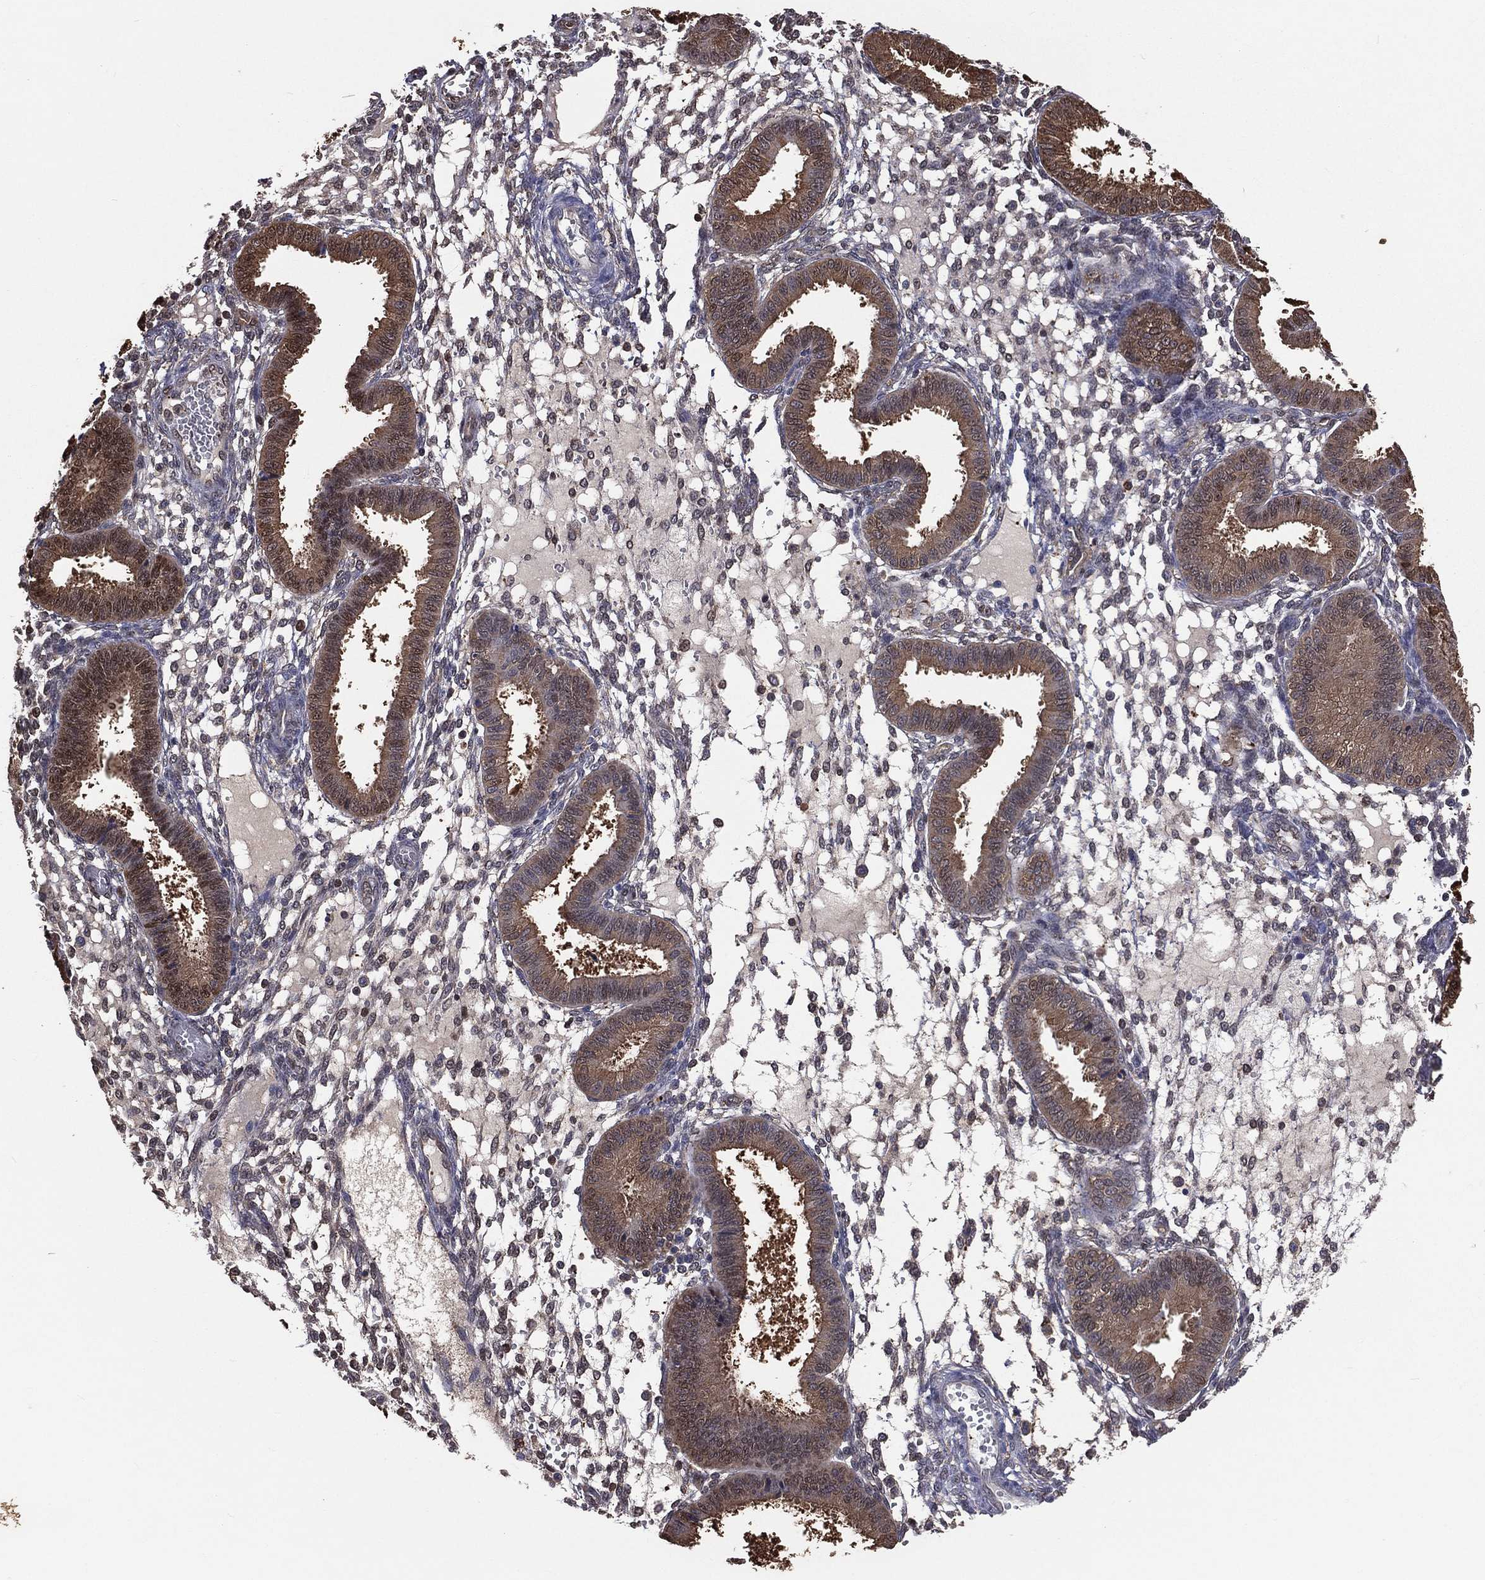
{"staining": {"intensity": "negative", "quantity": "none", "location": "none"}, "tissue": "endometrium", "cell_type": "Cells in endometrial stroma", "image_type": "normal", "snomed": [{"axis": "morphology", "description": "Normal tissue, NOS"}, {"axis": "topography", "description": "Endometrium"}], "caption": "Cells in endometrial stroma are negative for brown protein staining in normal endometrium. (Stains: DAB (3,3'-diaminobenzidine) immunohistochemistry with hematoxylin counter stain, Microscopy: brightfield microscopy at high magnification).", "gene": "TBC1D2", "patient": {"sex": "female", "age": 43}}